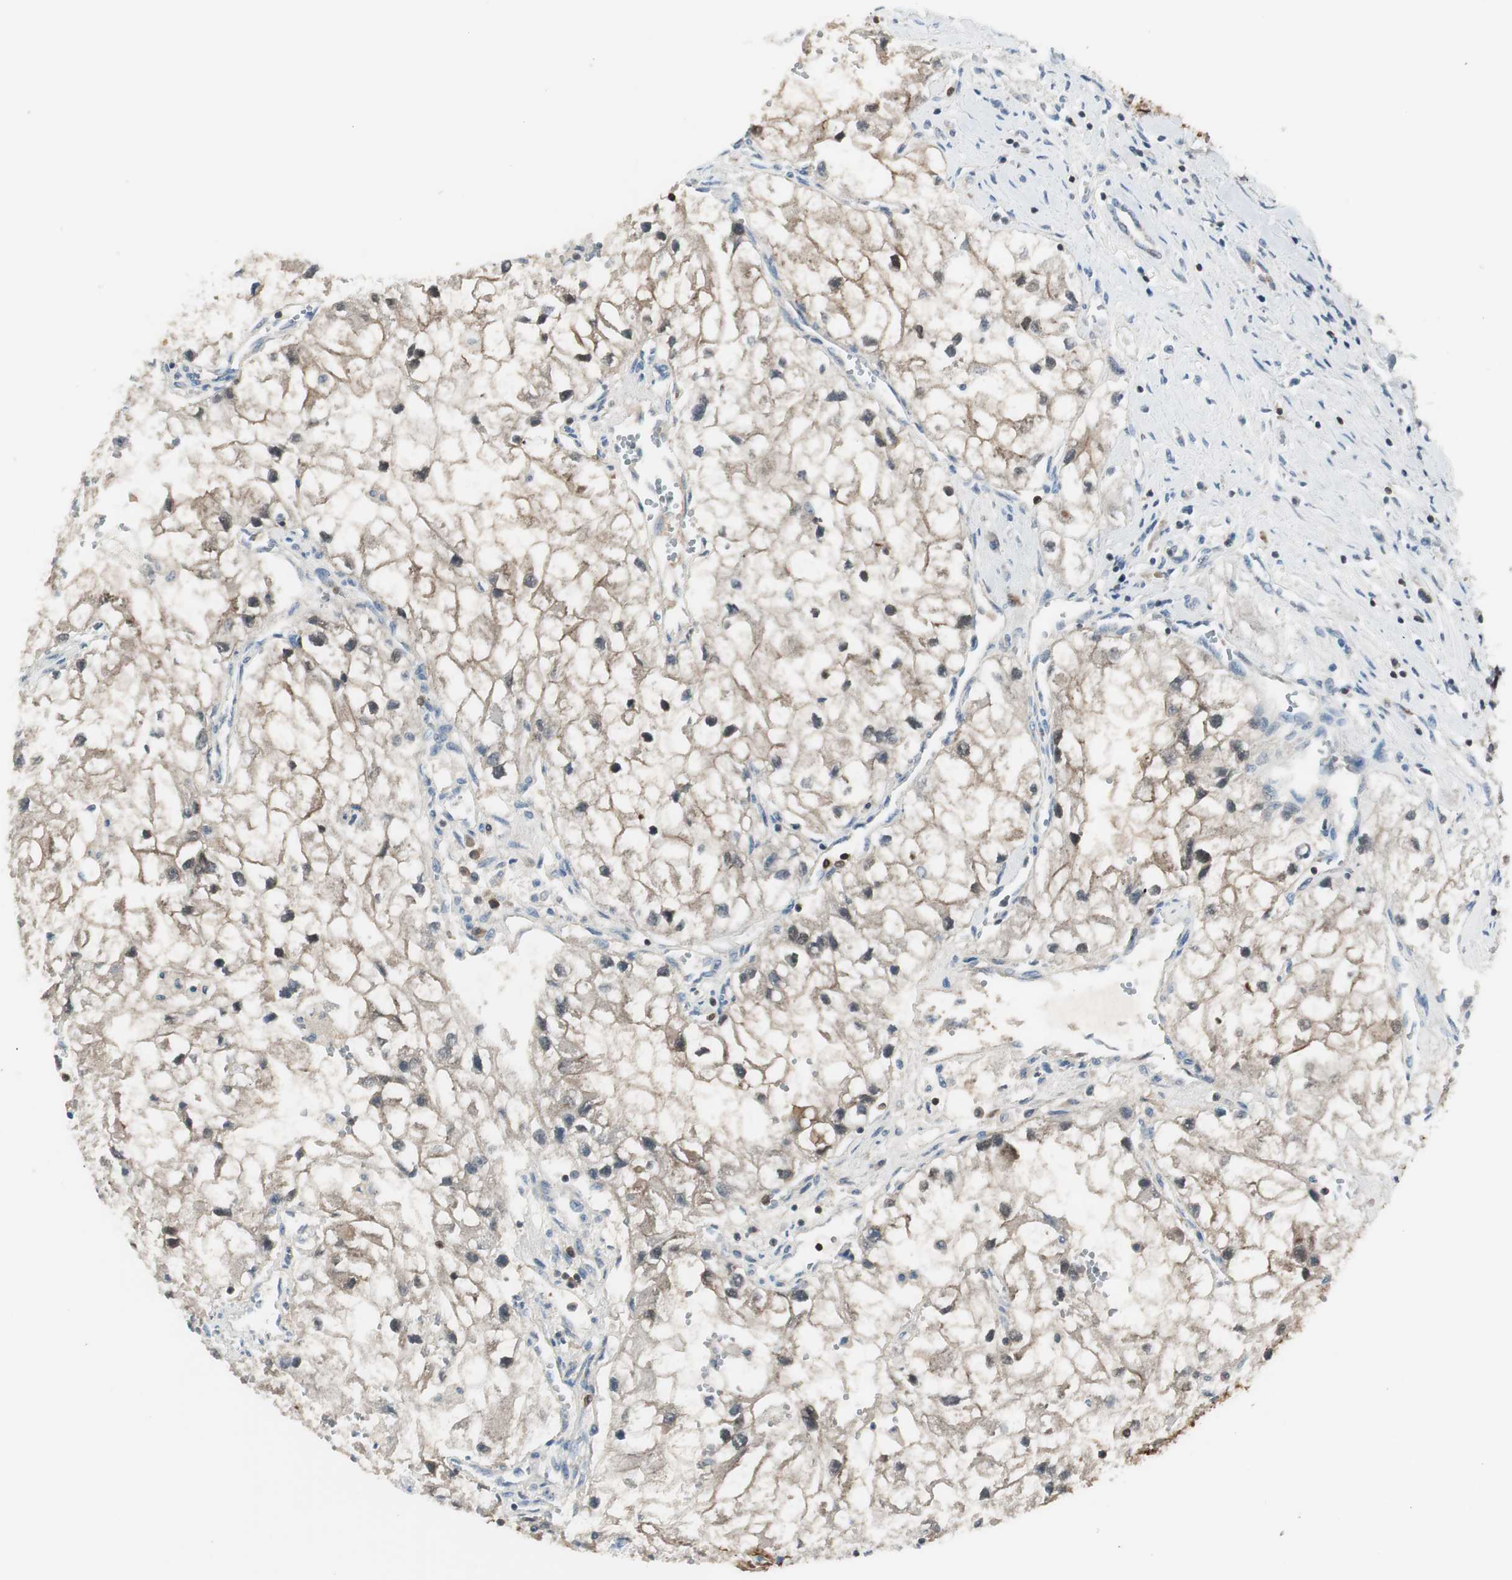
{"staining": {"intensity": "weak", "quantity": ">75%", "location": "cytoplasmic/membranous"}, "tissue": "renal cancer", "cell_type": "Tumor cells", "image_type": "cancer", "snomed": [{"axis": "morphology", "description": "Adenocarcinoma, NOS"}, {"axis": "topography", "description": "Kidney"}], "caption": "An IHC micrograph of neoplastic tissue is shown. Protein staining in brown highlights weak cytoplasmic/membranous positivity in renal cancer within tumor cells. (brown staining indicates protein expression, while blue staining denotes nuclei).", "gene": "SLC9A3R1", "patient": {"sex": "female", "age": 70}}